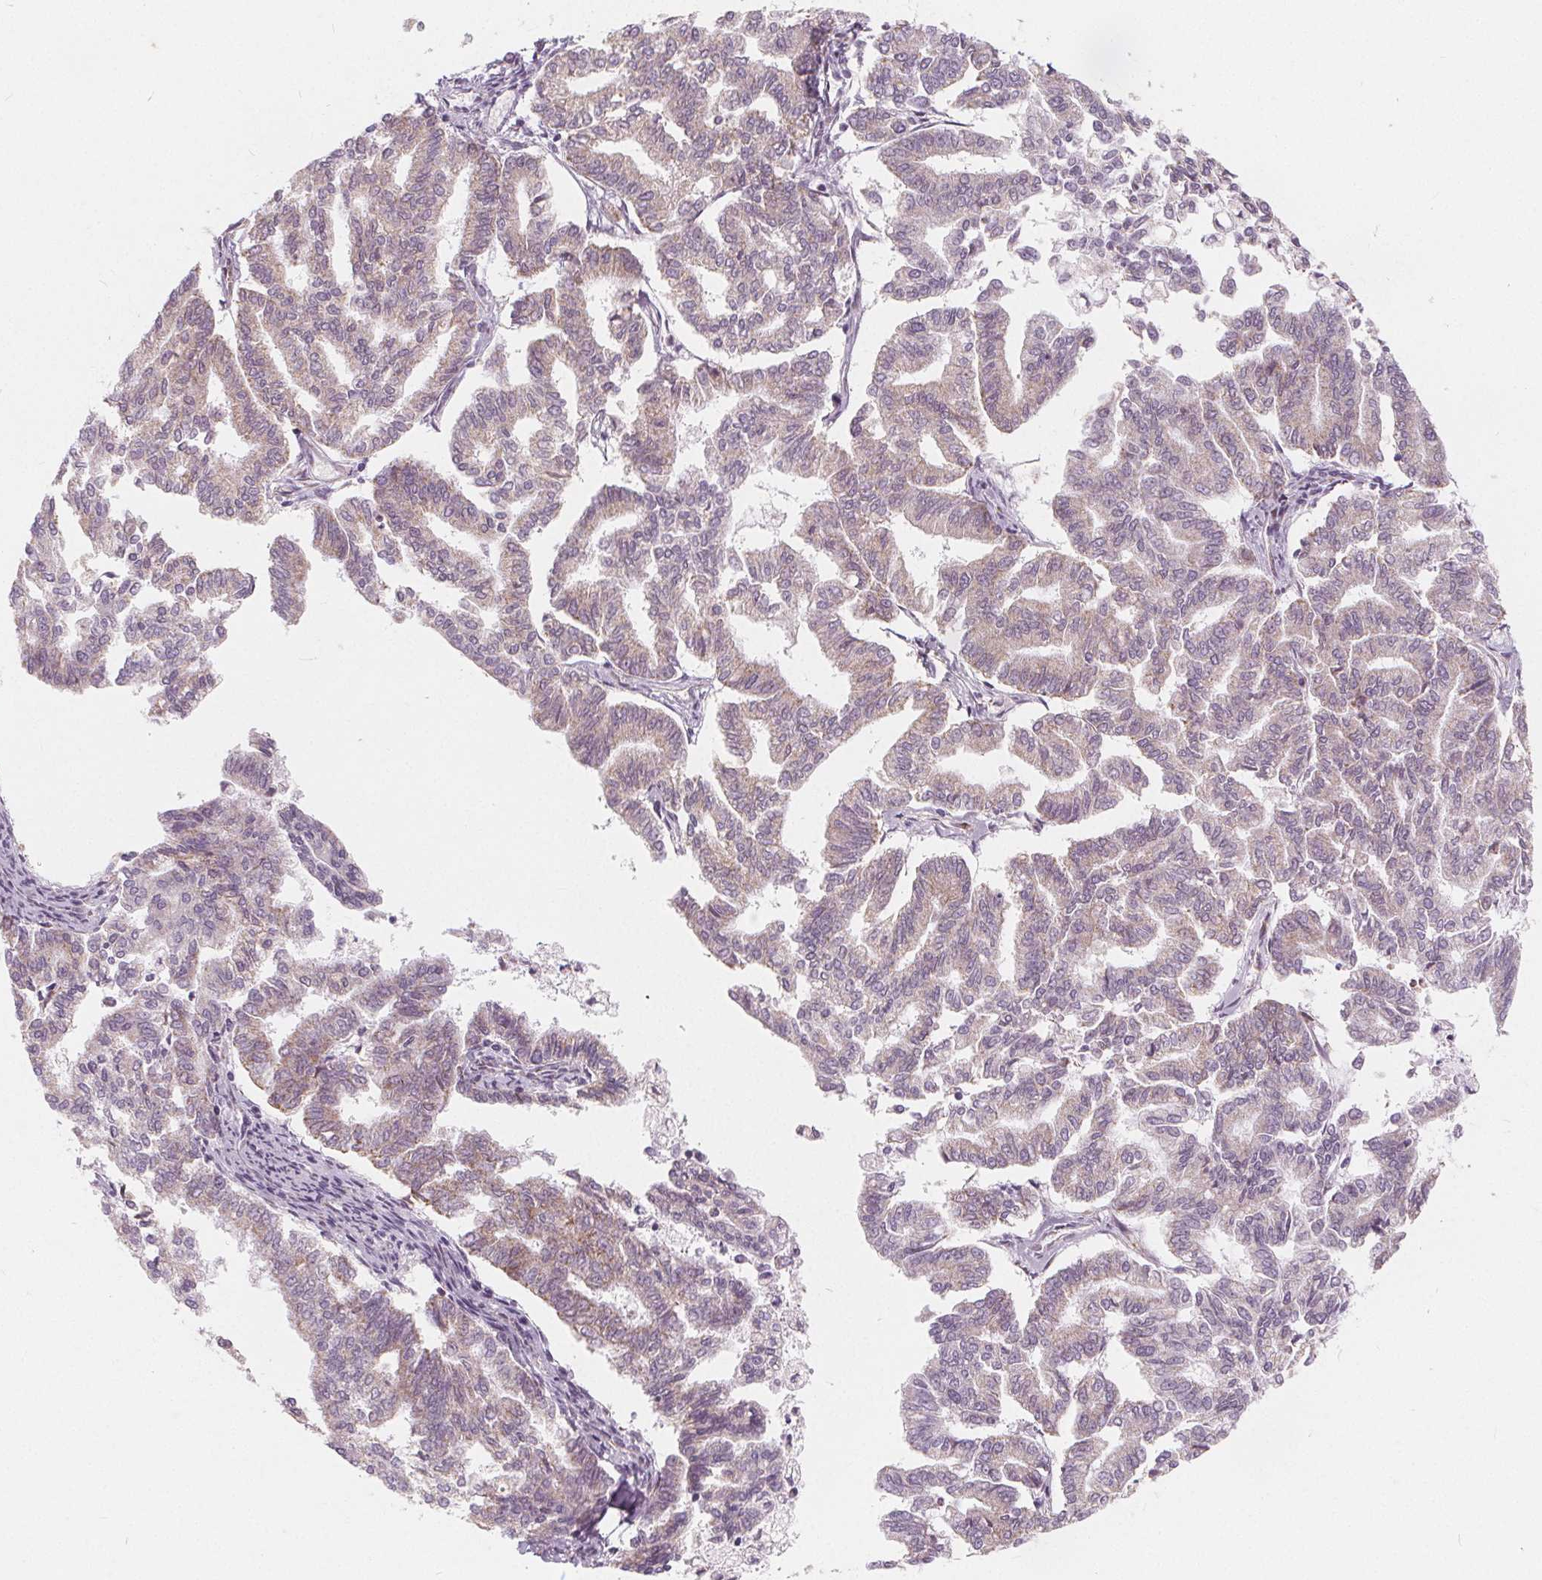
{"staining": {"intensity": "weak", "quantity": ">75%", "location": "cytoplasmic/membranous"}, "tissue": "endometrial cancer", "cell_type": "Tumor cells", "image_type": "cancer", "snomed": [{"axis": "morphology", "description": "Adenocarcinoma, NOS"}, {"axis": "topography", "description": "Endometrium"}], "caption": "IHC of human endometrial cancer demonstrates low levels of weak cytoplasmic/membranous staining in approximately >75% of tumor cells. The protein of interest is shown in brown color, while the nuclei are stained blue.", "gene": "NUP210L", "patient": {"sex": "female", "age": 79}}